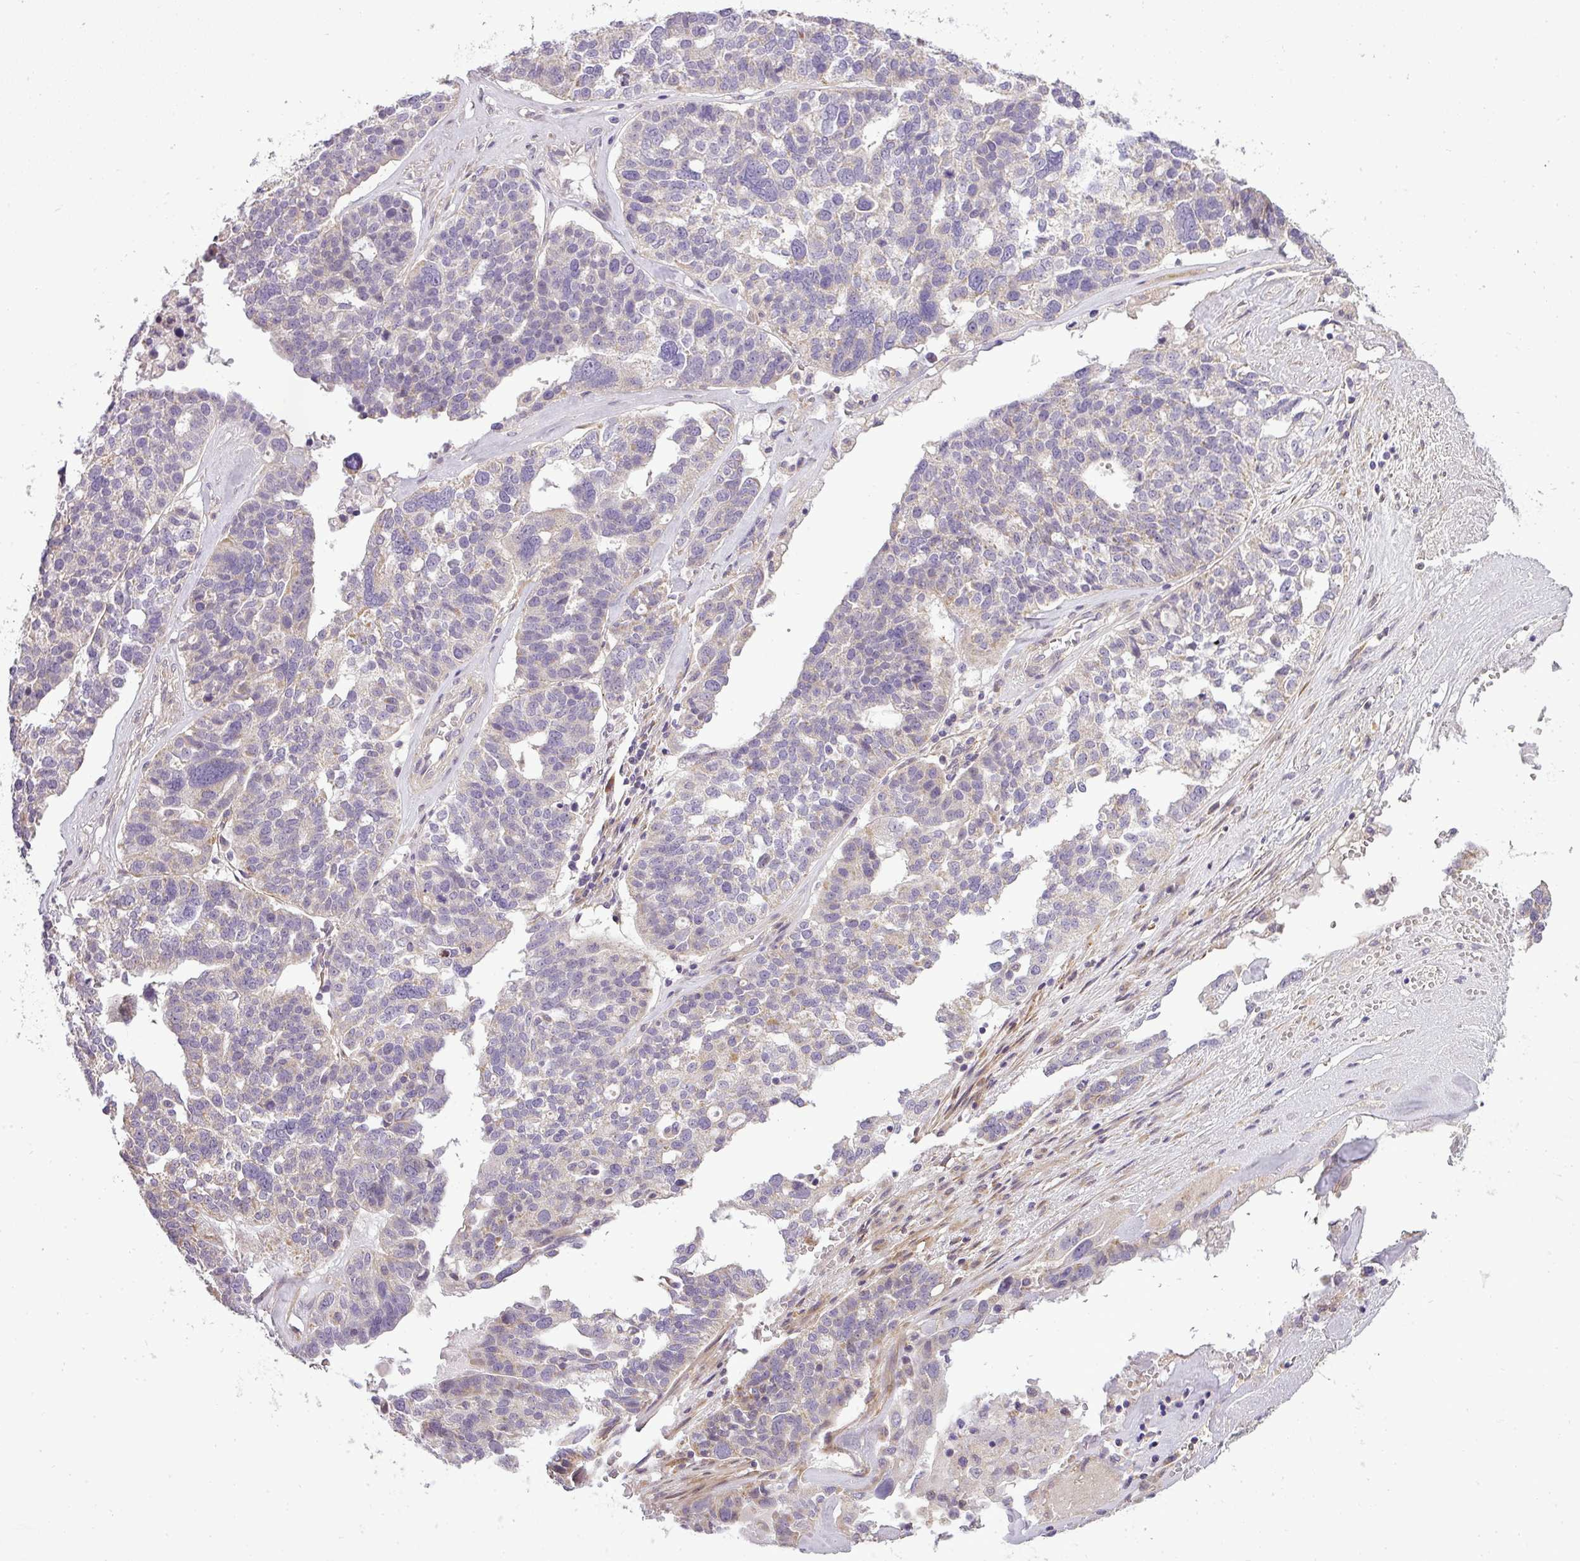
{"staining": {"intensity": "weak", "quantity": "<25%", "location": "cytoplasmic/membranous"}, "tissue": "ovarian cancer", "cell_type": "Tumor cells", "image_type": "cancer", "snomed": [{"axis": "morphology", "description": "Cystadenocarcinoma, serous, NOS"}, {"axis": "topography", "description": "Ovary"}], "caption": "Immunohistochemical staining of human ovarian serous cystadenocarcinoma demonstrates no significant staining in tumor cells.", "gene": "ZDHHC1", "patient": {"sex": "female", "age": 59}}